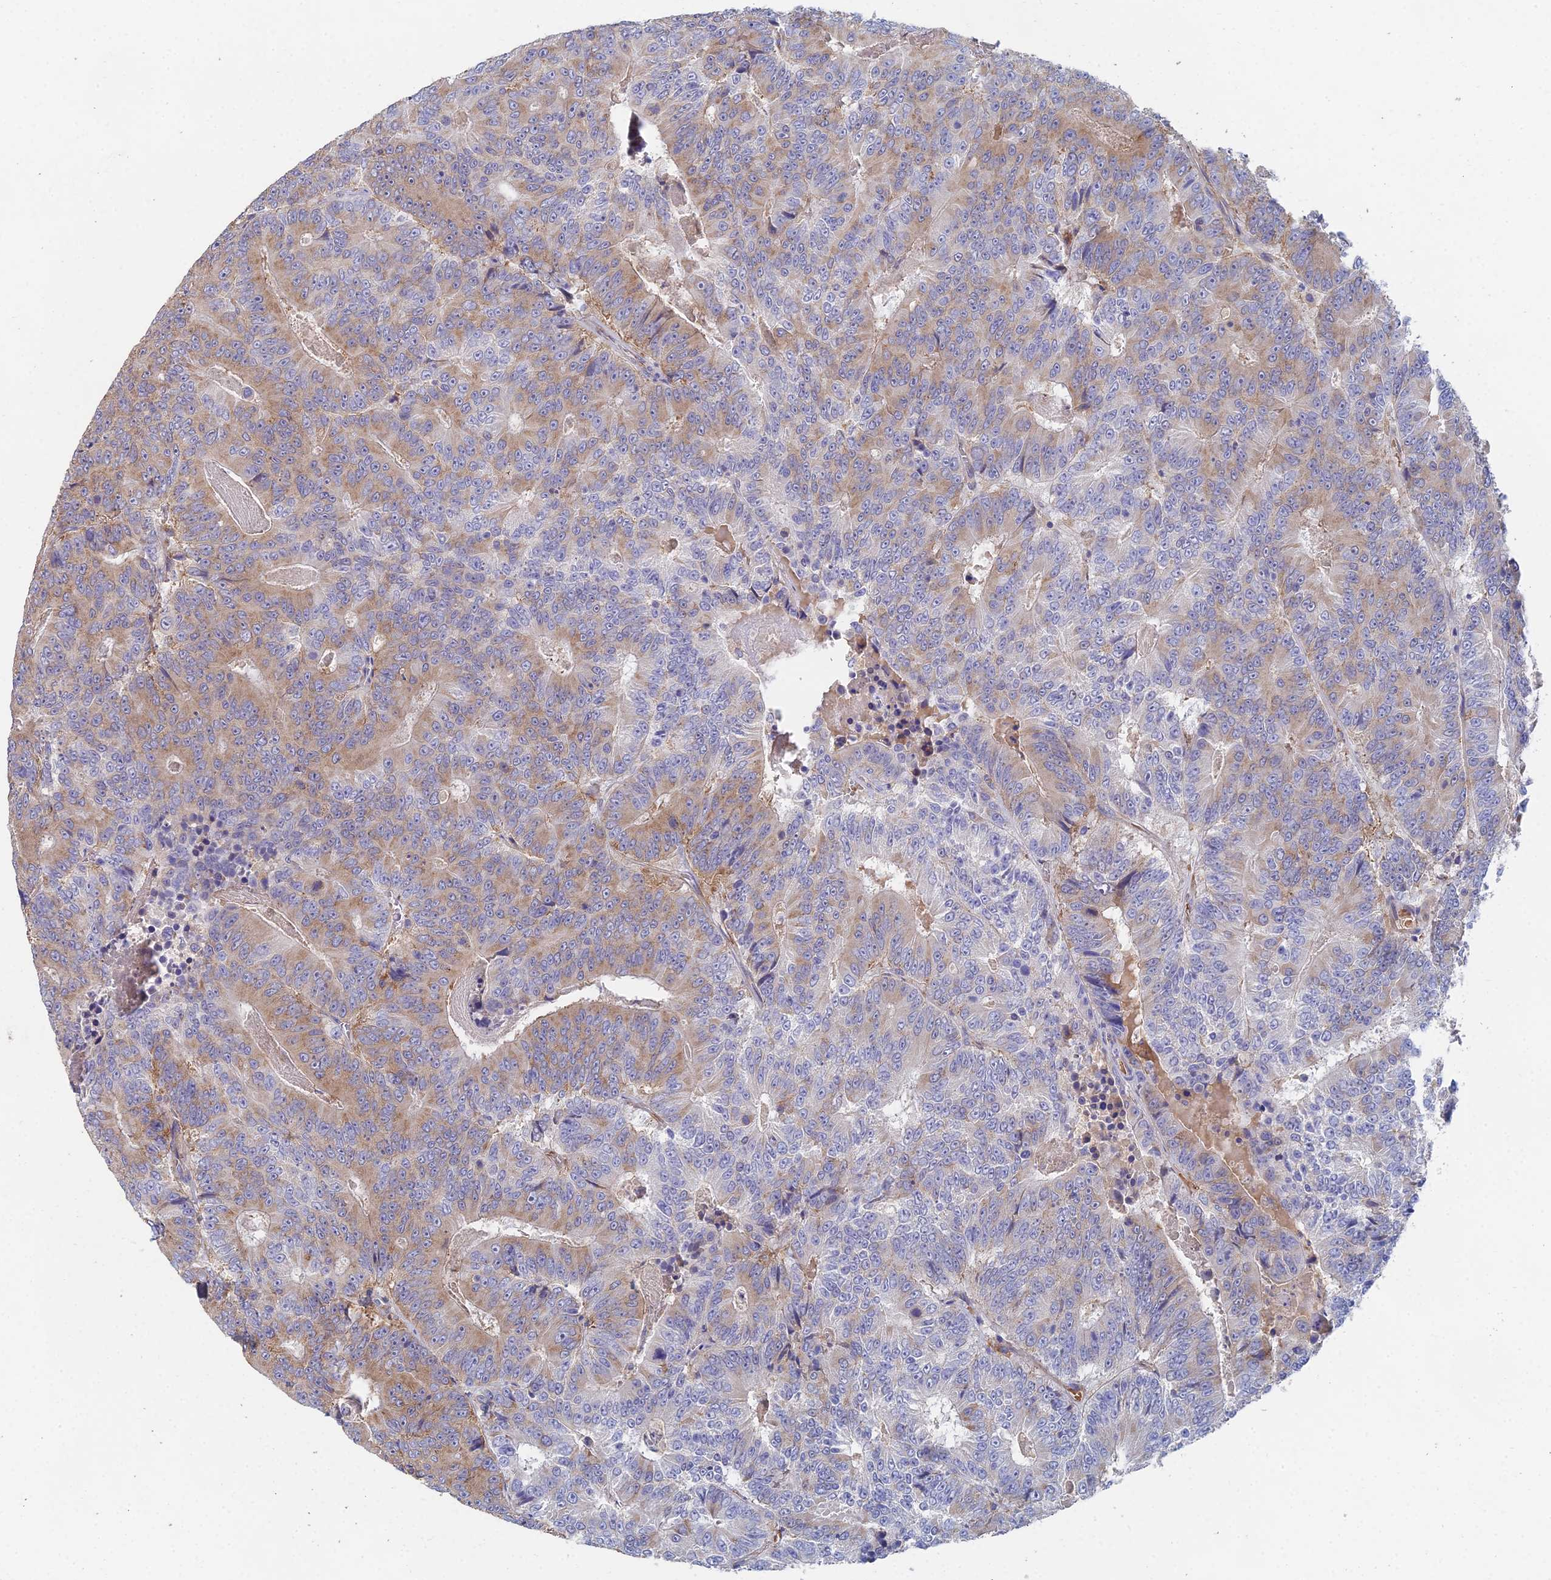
{"staining": {"intensity": "weak", "quantity": "25%-75%", "location": "cytoplasmic/membranous"}, "tissue": "colorectal cancer", "cell_type": "Tumor cells", "image_type": "cancer", "snomed": [{"axis": "morphology", "description": "Adenocarcinoma, NOS"}, {"axis": "topography", "description": "Colon"}], "caption": "Human colorectal adenocarcinoma stained with a protein marker exhibits weak staining in tumor cells.", "gene": "ELOF1", "patient": {"sex": "male", "age": 83}}